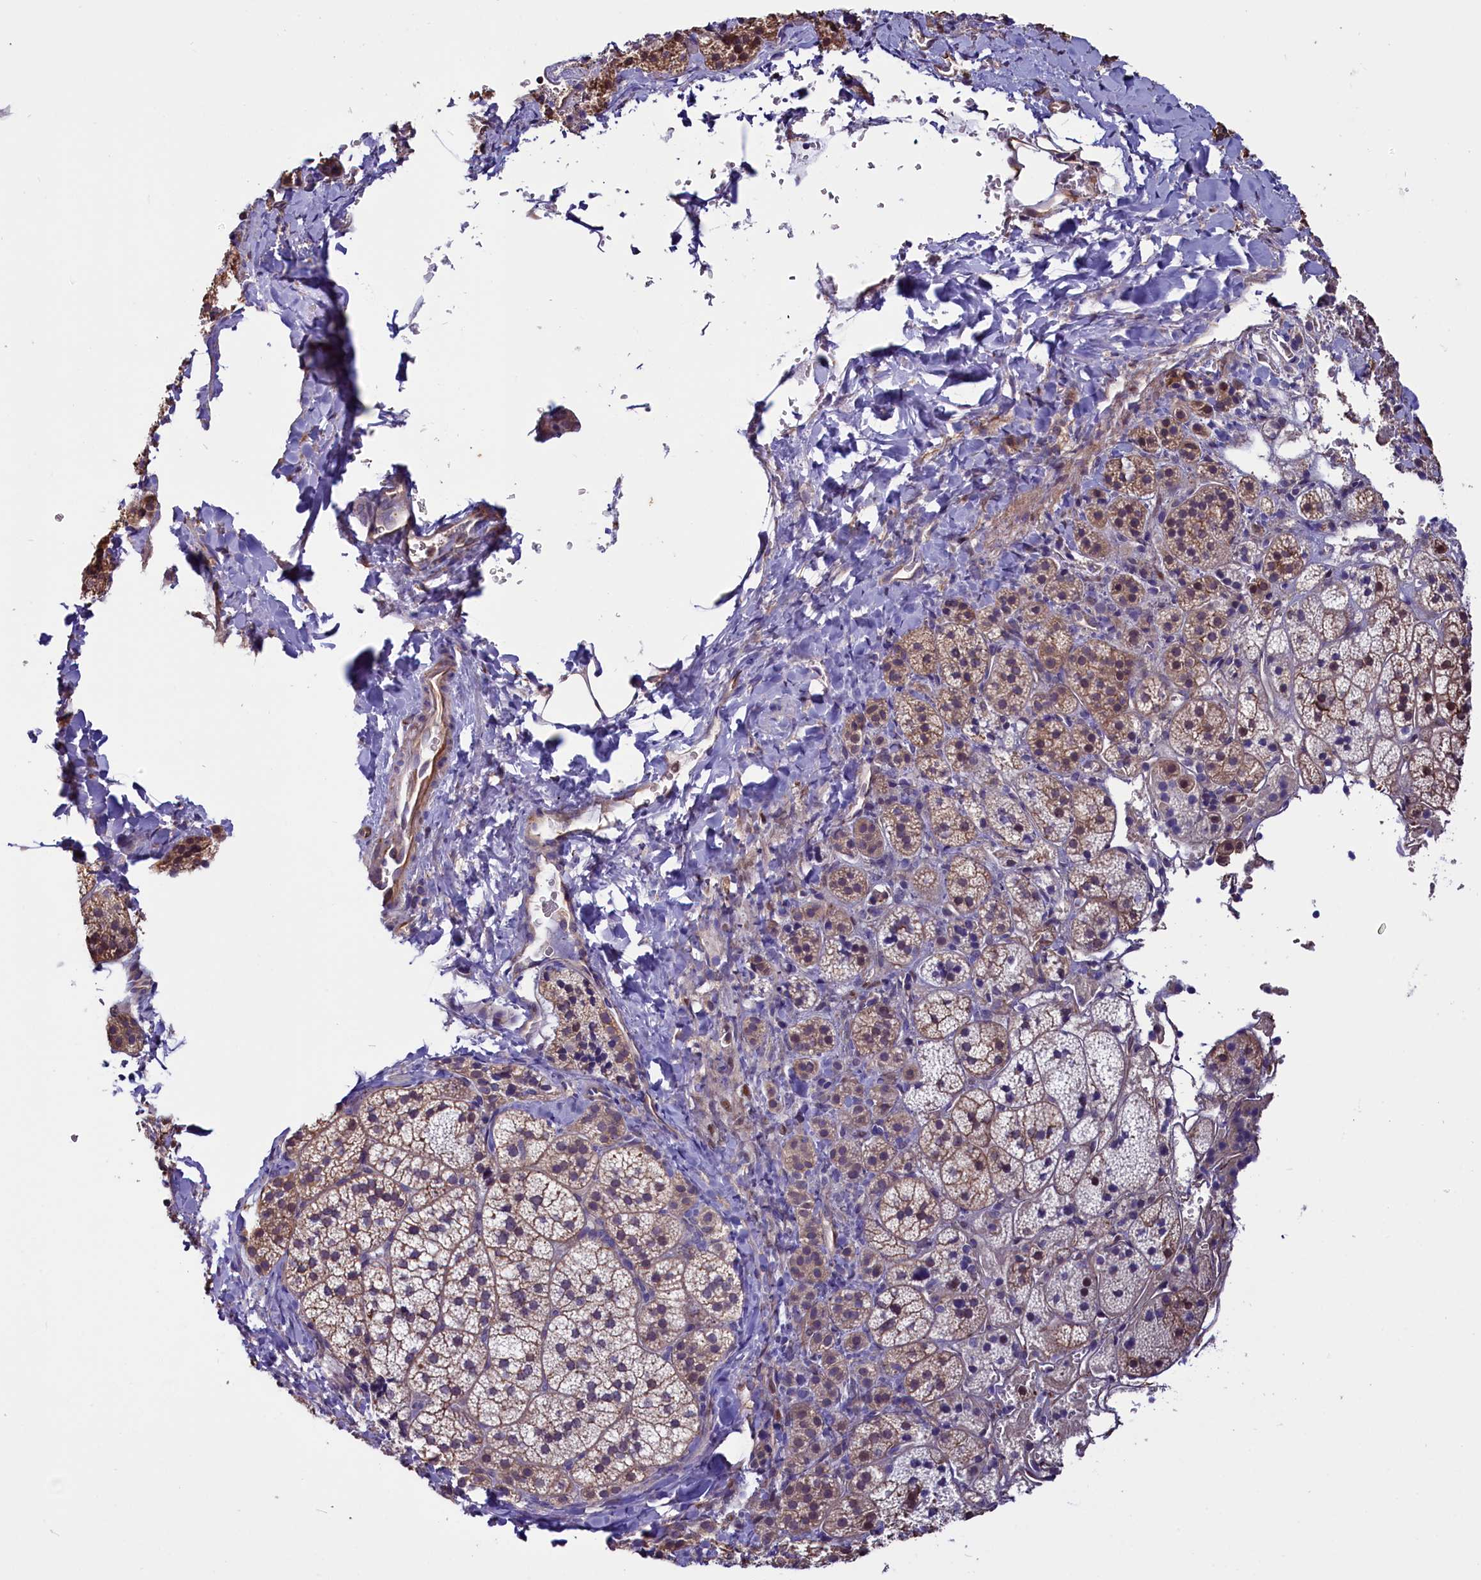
{"staining": {"intensity": "moderate", "quantity": "<25%", "location": "cytoplasmic/membranous"}, "tissue": "adrenal gland", "cell_type": "Glandular cells", "image_type": "normal", "snomed": [{"axis": "morphology", "description": "Normal tissue, NOS"}, {"axis": "topography", "description": "Adrenal gland"}], "caption": "Normal adrenal gland shows moderate cytoplasmic/membranous staining in about <25% of glandular cells The staining was performed using DAB to visualize the protein expression in brown, while the nuclei were stained in blue with hematoxylin (Magnification: 20x)..", "gene": "PDILT", "patient": {"sex": "female", "age": 44}}